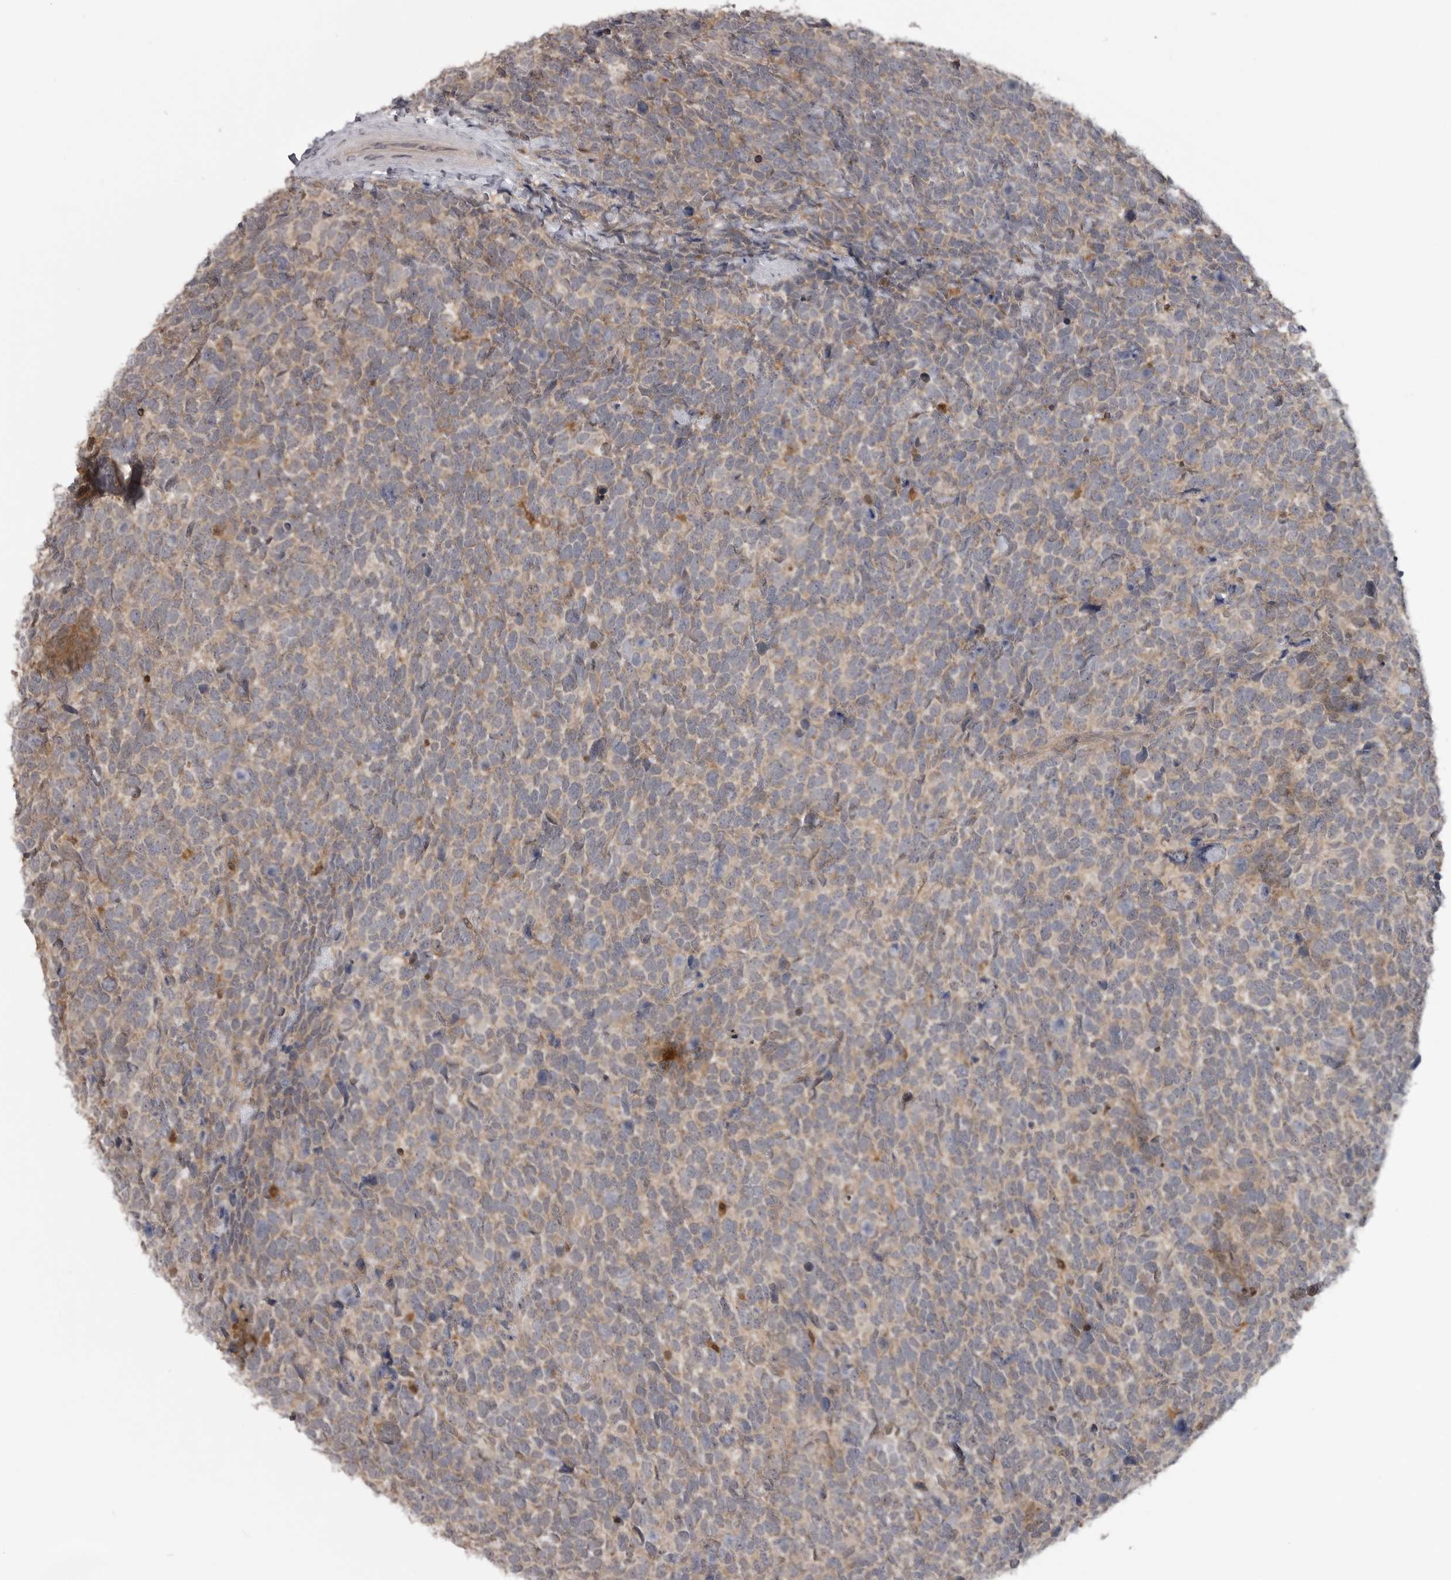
{"staining": {"intensity": "weak", "quantity": "<25%", "location": "cytoplasmic/membranous"}, "tissue": "urothelial cancer", "cell_type": "Tumor cells", "image_type": "cancer", "snomed": [{"axis": "morphology", "description": "Urothelial carcinoma, High grade"}, {"axis": "topography", "description": "Urinary bladder"}], "caption": "Immunohistochemistry (IHC) of human urothelial cancer shows no staining in tumor cells.", "gene": "MAPK13", "patient": {"sex": "female", "age": 82}}